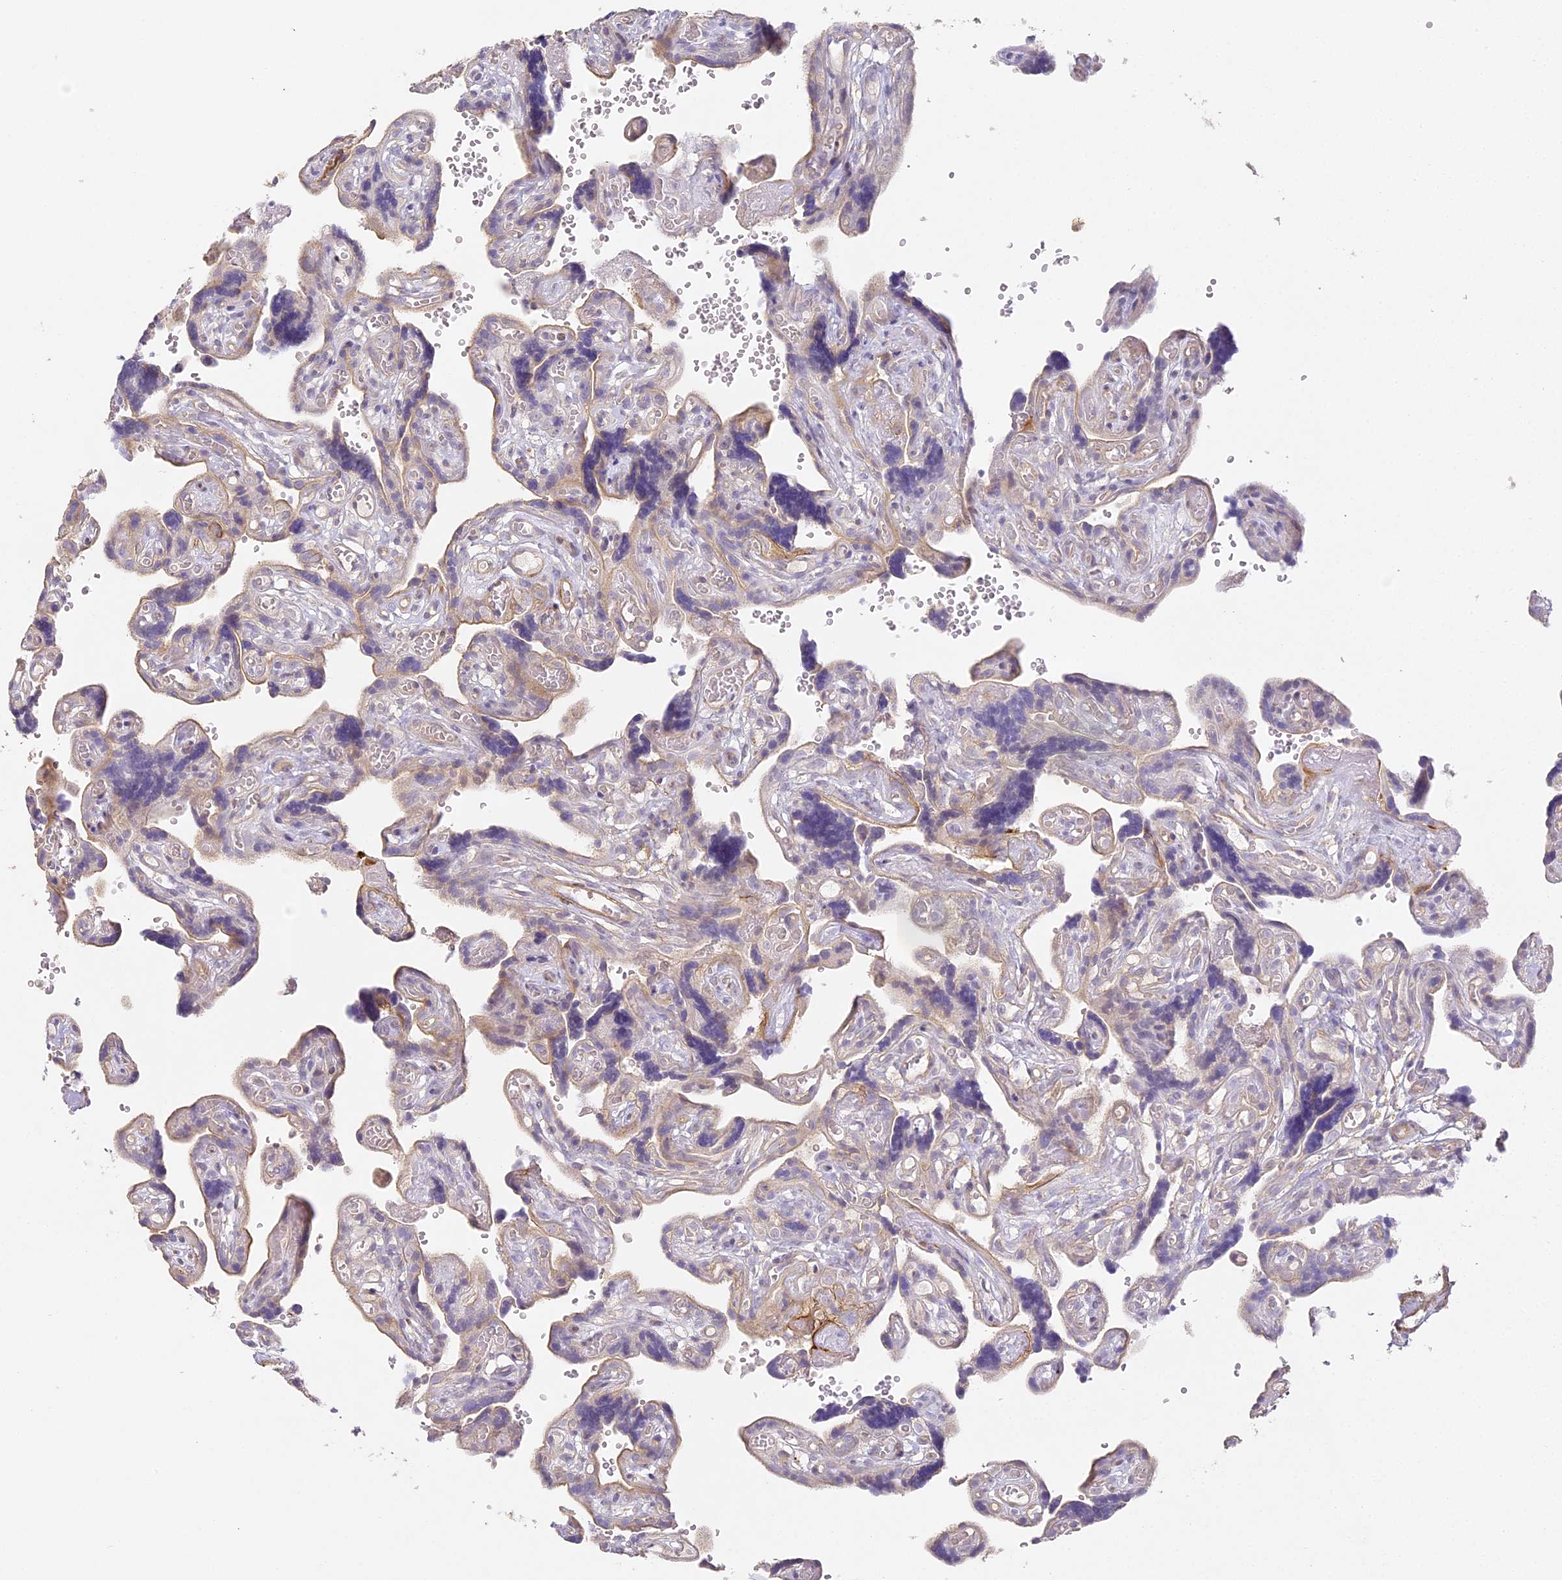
{"staining": {"intensity": "weak", "quantity": "25%-75%", "location": "cytoplasmic/membranous"}, "tissue": "placenta", "cell_type": "Trophoblastic cells", "image_type": "normal", "snomed": [{"axis": "morphology", "description": "Normal tissue, NOS"}, {"axis": "topography", "description": "Placenta"}], "caption": "Weak cytoplasmic/membranous staining is seen in about 25%-75% of trophoblastic cells in unremarkable placenta.", "gene": "MED28", "patient": {"sex": "female", "age": 30}}